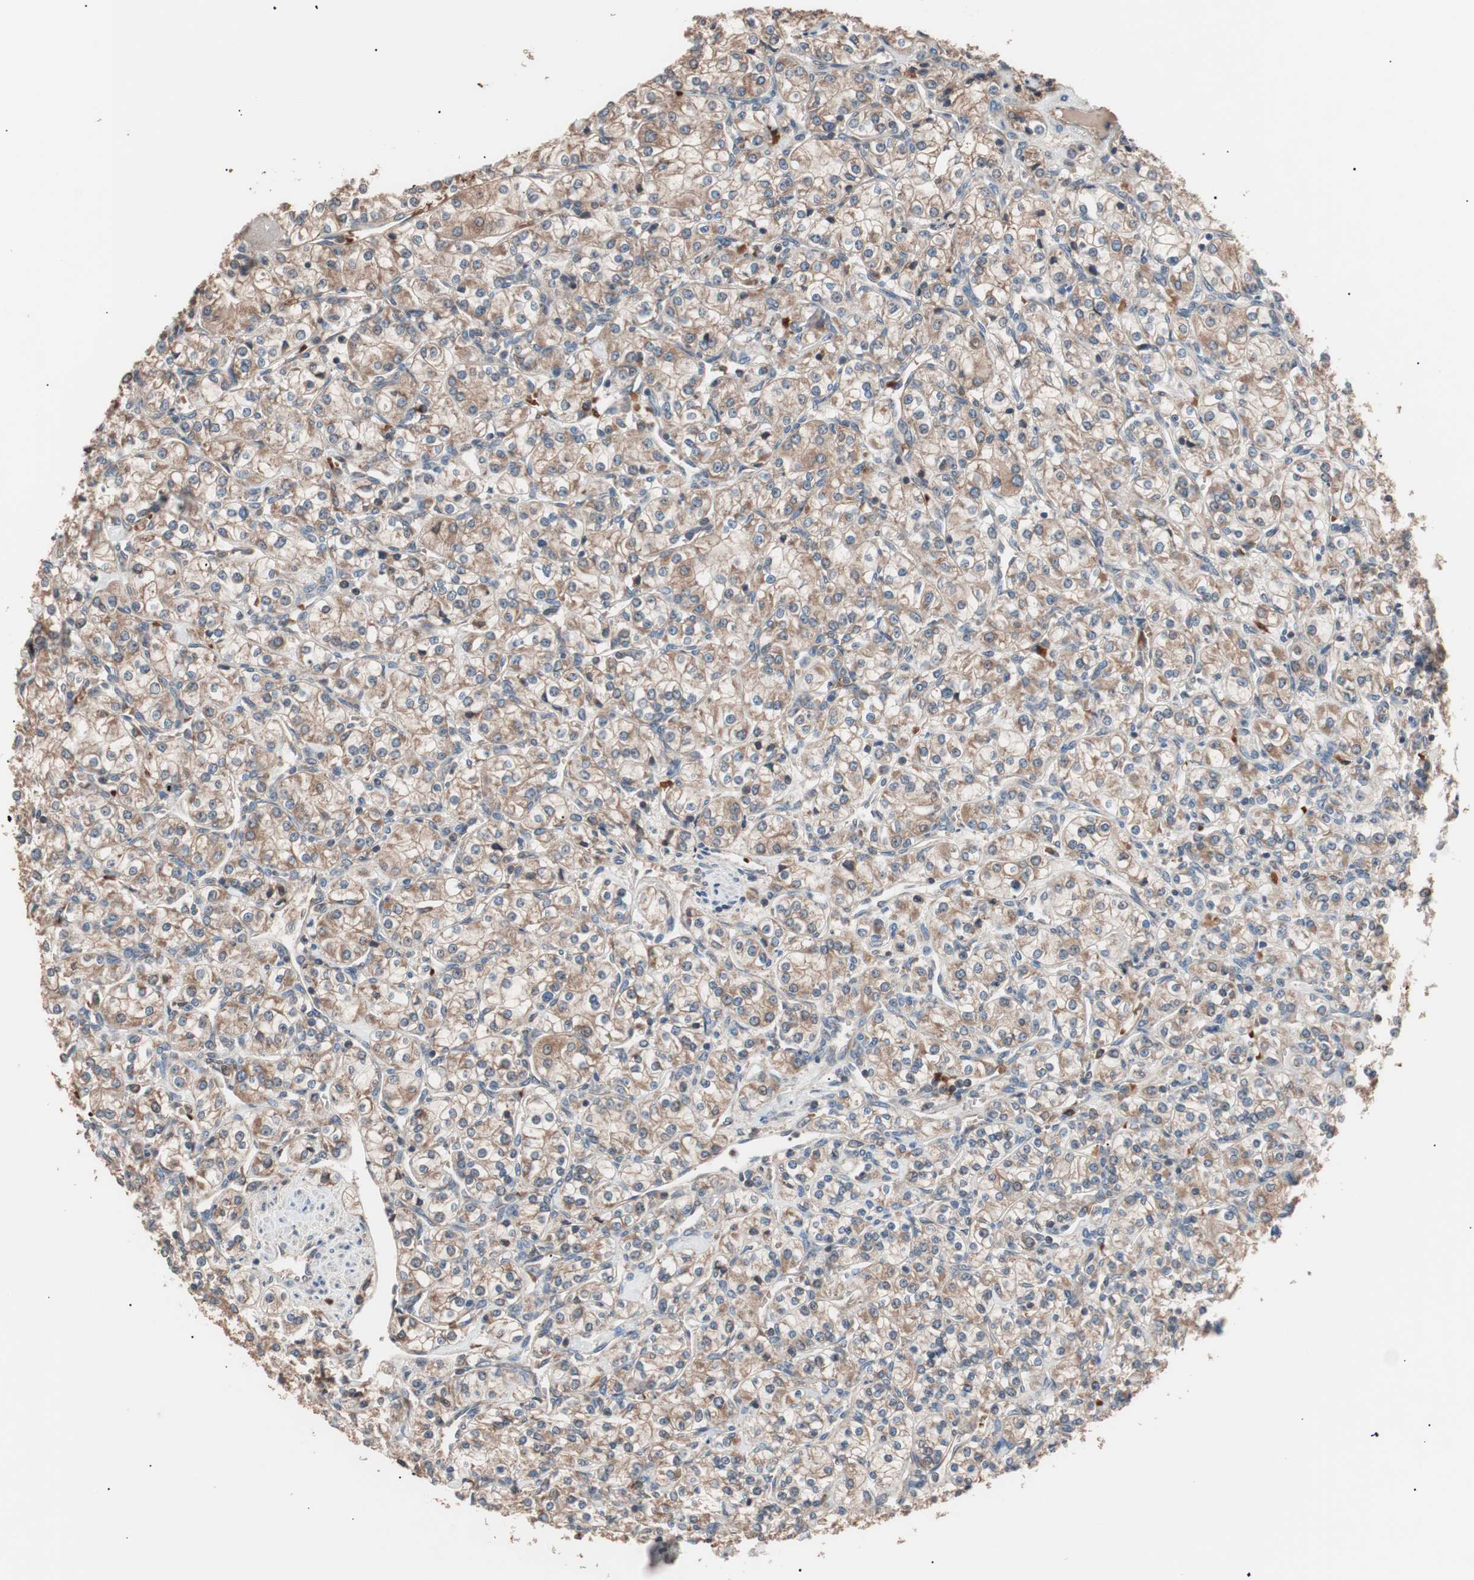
{"staining": {"intensity": "moderate", "quantity": ">75%", "location": "cytoplasmic/membranous"}, "tissue": "renal cancer", "cell_type": "Tumor cells", "image_type": "cancer", "snomed": [{"axis": "morphology", "description": "Adenocarcinoma, NOS"}, {"axis": "topography", "description": "Kidney"}], "caption": "A medium amount of moderate cytoplasmic/membranous staining is seen in about >75% of tumor cells in renal cancer (adenocarcinoma) tissue. Using DAB (brown) and hematoxylin (blue) stains, captured at high magnification using brightfield microscopy.", "gene": "GLYCTK", "patient": {"sex": "male", "age": 77}}